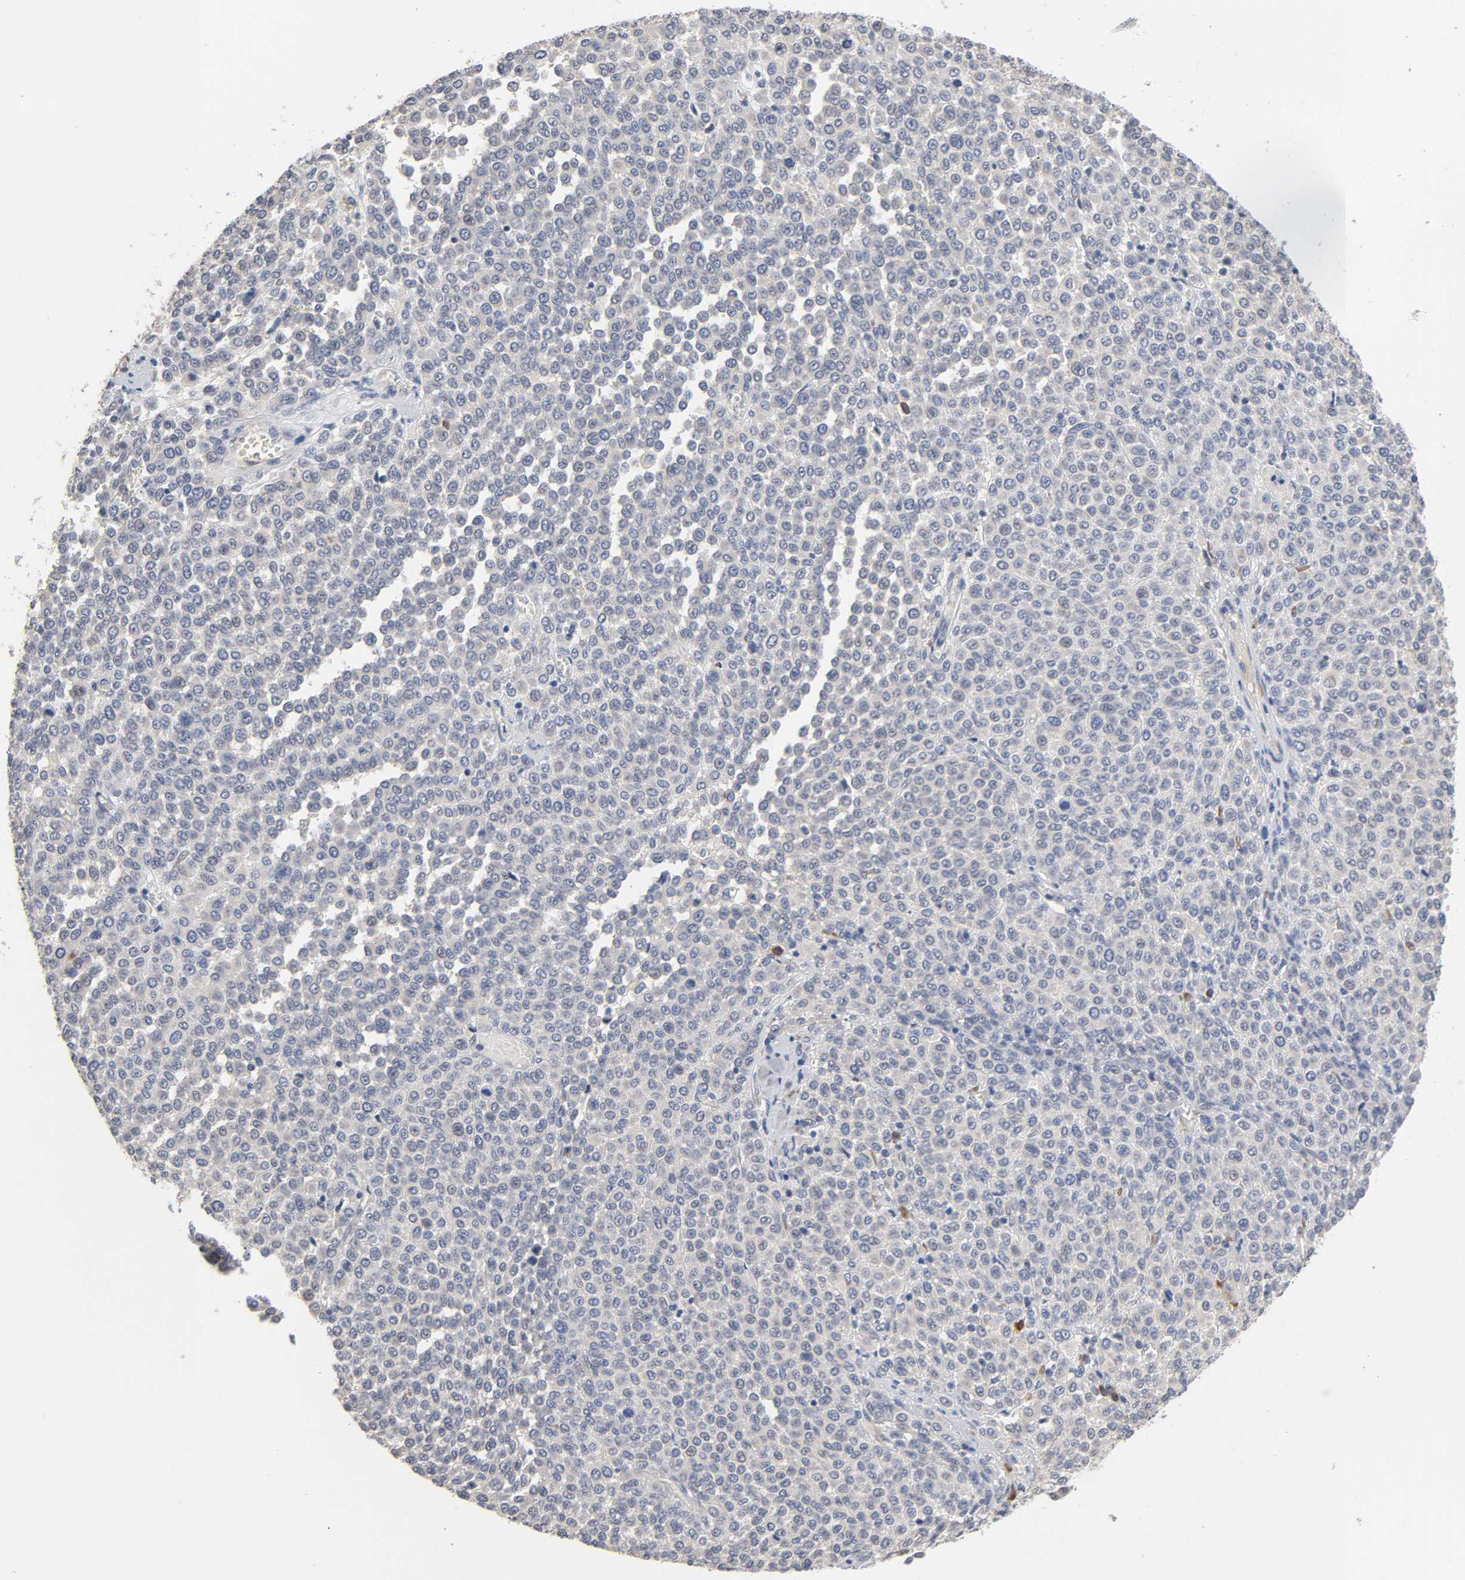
{"staining": {"intensity": "negative", "quantity": "none", "location": "none"}, "tissue": "melanoma", "cell_type": "Tumor cells", "image_type": "cancer", "snomed": [{"axis": "morphology", "description": "Malignant melanoma, Metastatic site"}, {"axis": "topography", "description": "Pancreas"}], "caption": "DAB (3,3'-diaminobenzidine) immunohistochemical staining of malignant melanoma (metastatic site) reveals no significant staining in tumor cells.", "gene": "HDLBP", "patient": {"sex": "female", "age": 30}}